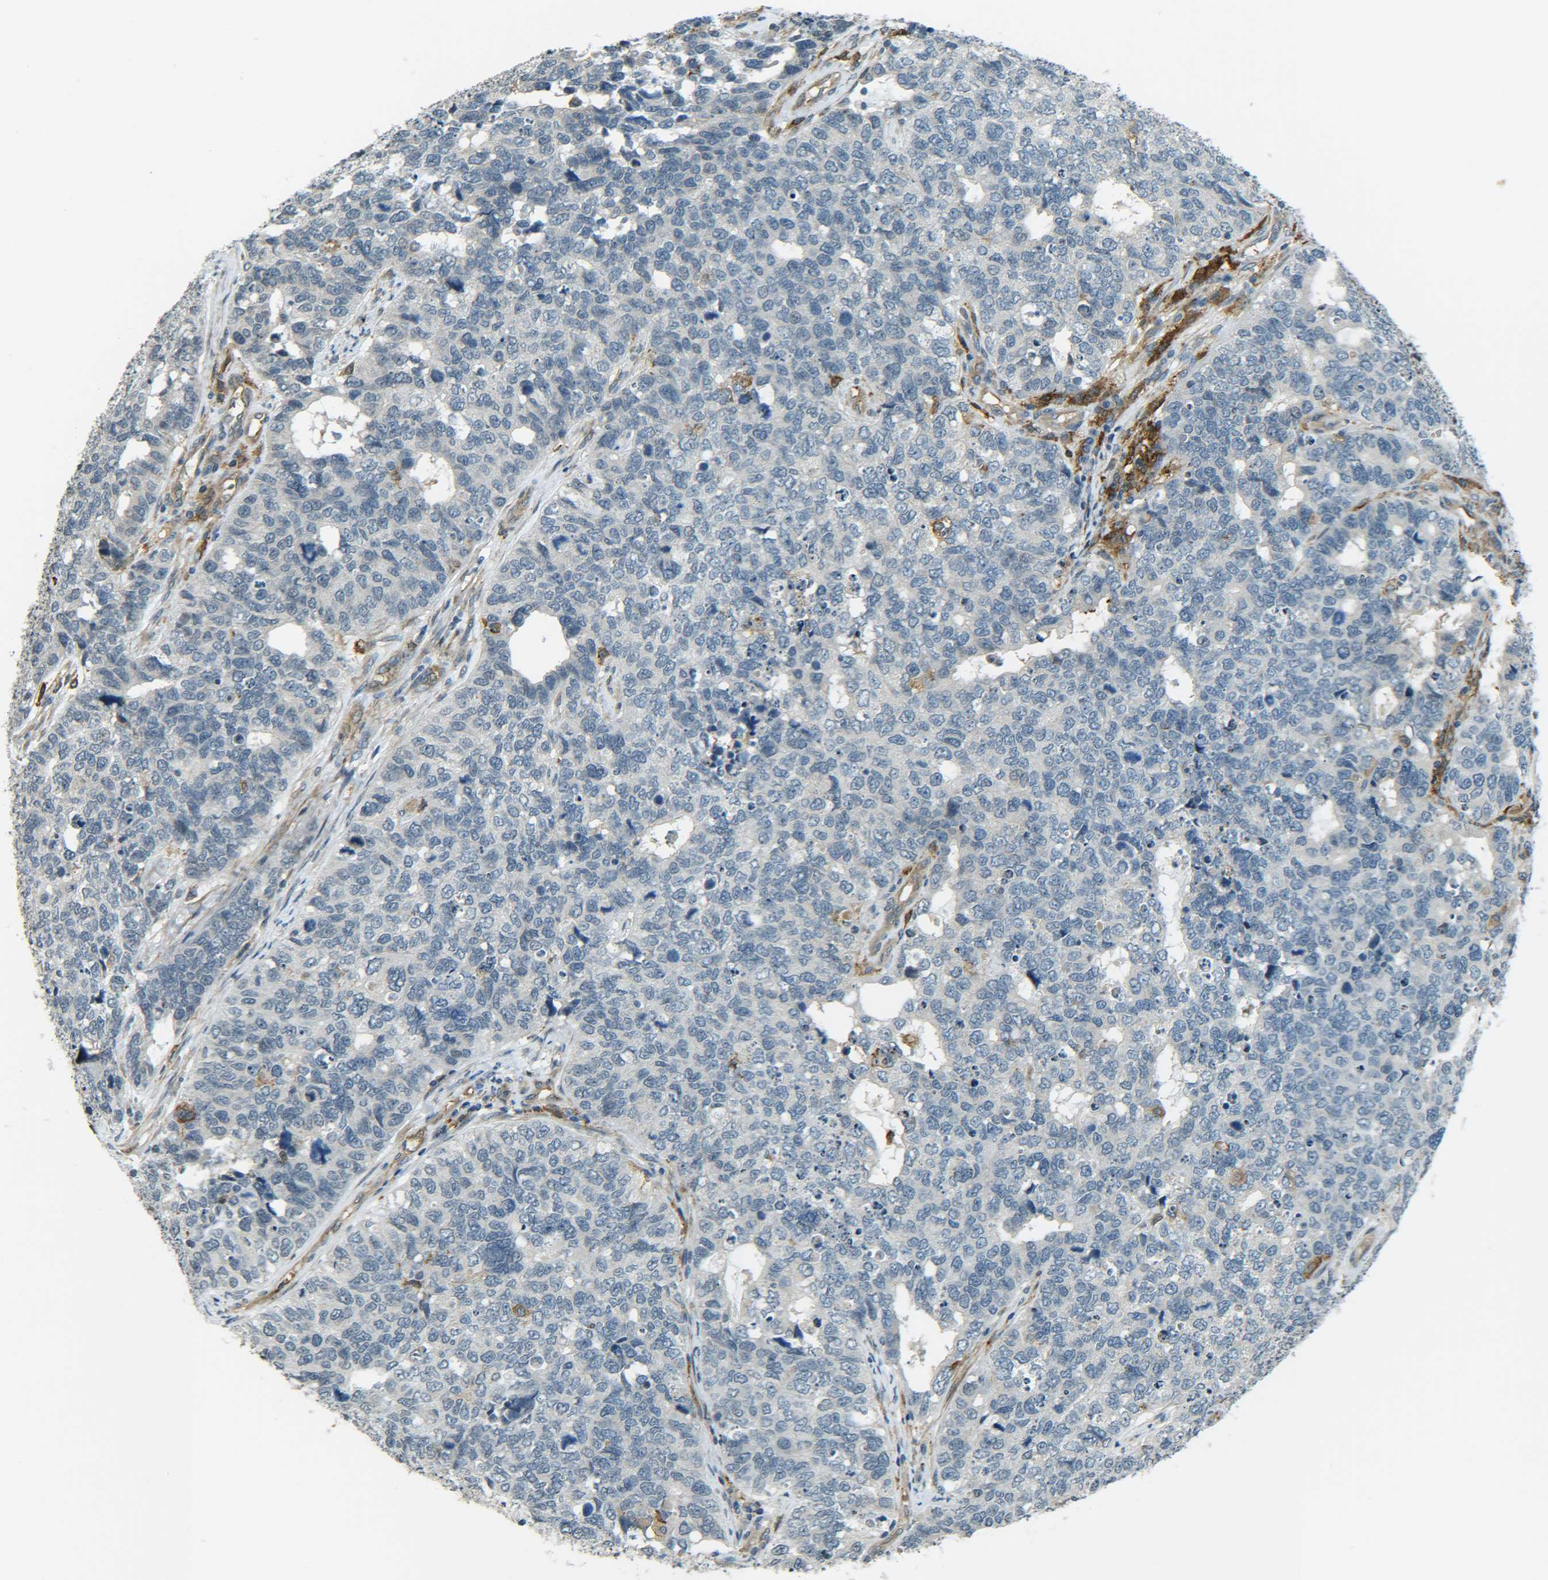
{"staining": {"intensity": "negative", "quantity": "none", "location": "none"}, "tissue": "cervical cancer", "cell_type": "Tumor cells", "image_type": "cancer", "snomed": [{"axis": "morphology", "description": "Squamous cell carcinoma, NOS"}, {"axis": "topography", "description": "Cervix"}], "caption": "Immunohistochemistry (IHC) histopathology image of cervical cancer stained for a protein (brown), which demonstrates no staining in tumor cells.", "gene": "DAB2", "patient": {"sex": "female", "age": 63}}